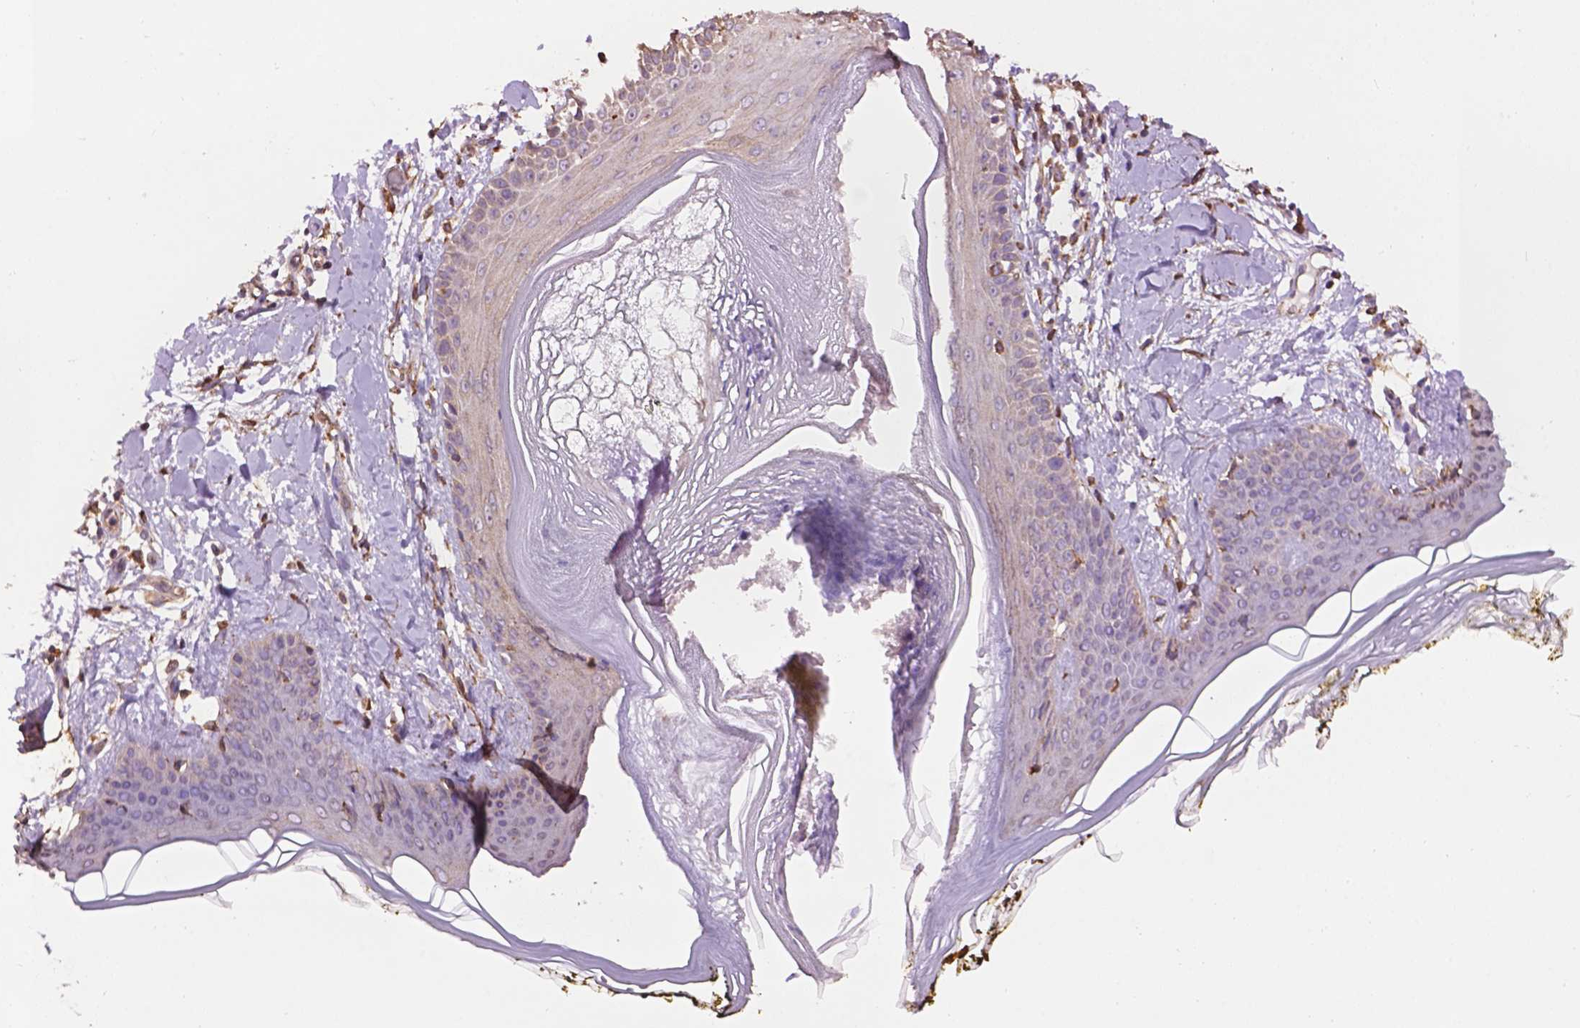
{"staining": {"intensity": "moderate", "quantity": ">75%", "location": "cytoplasmic/membranous"}, "tissue": "skin", "cell_type": "Fibroblasts", "image_type": "normal", "snomed": [{"axis": "morphology", "description": "Normal tissue, NOS"}, {"axis": "topography", "description": "Skin"}], "caption": "The immunohistochemical stain highlights moderate cytoplasmic/membranous staining in fibroblasts of unremarkable skin. The protein is shown in brown color, while the nuclei are stained blue.", "gene": "PPP2R5E", "patient": {"sex": "female", "age": 34}}